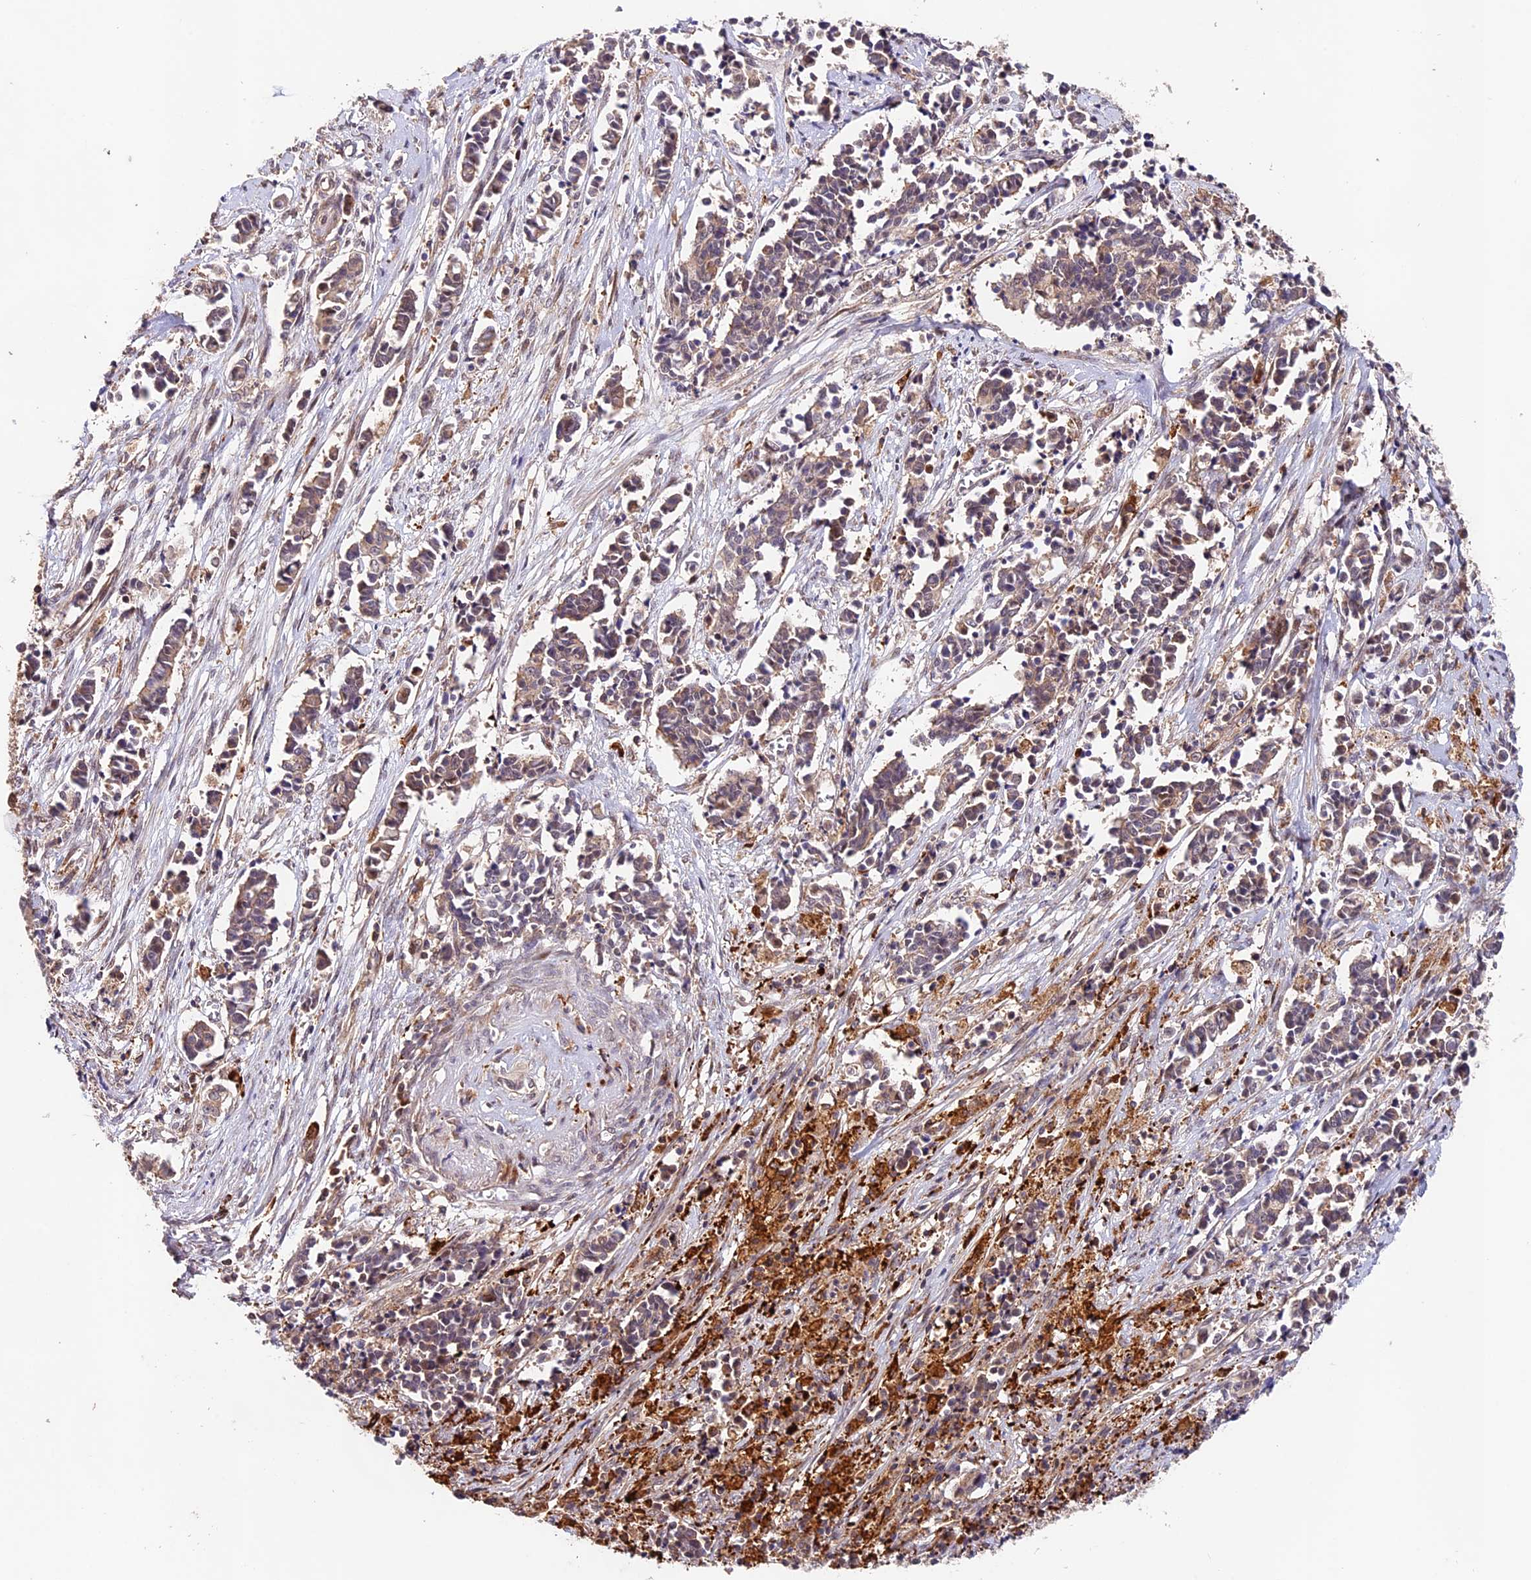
{"staining": {"intensity": "weak", "quantity": "<25%", "location": "cytoplasmic/membranous"}, "tissue": "cervical cancer", "cell_type": "Tumor cells", "image_type": "cancer", "snomed": [{"axis": "morphology", "description": "Squamous cell carcinoma, NOS"}, {"axis": "topography", "description": "Cervix"}], "caption": "Tumor cells show no significant protein expression in cervical cancer. (DAB (3,3'-diaminobenzidine) immunohistochemistry (IHC), high magnification).", "gene": "CACNA1H", "patient": {"sex": "female", "age": 35}}